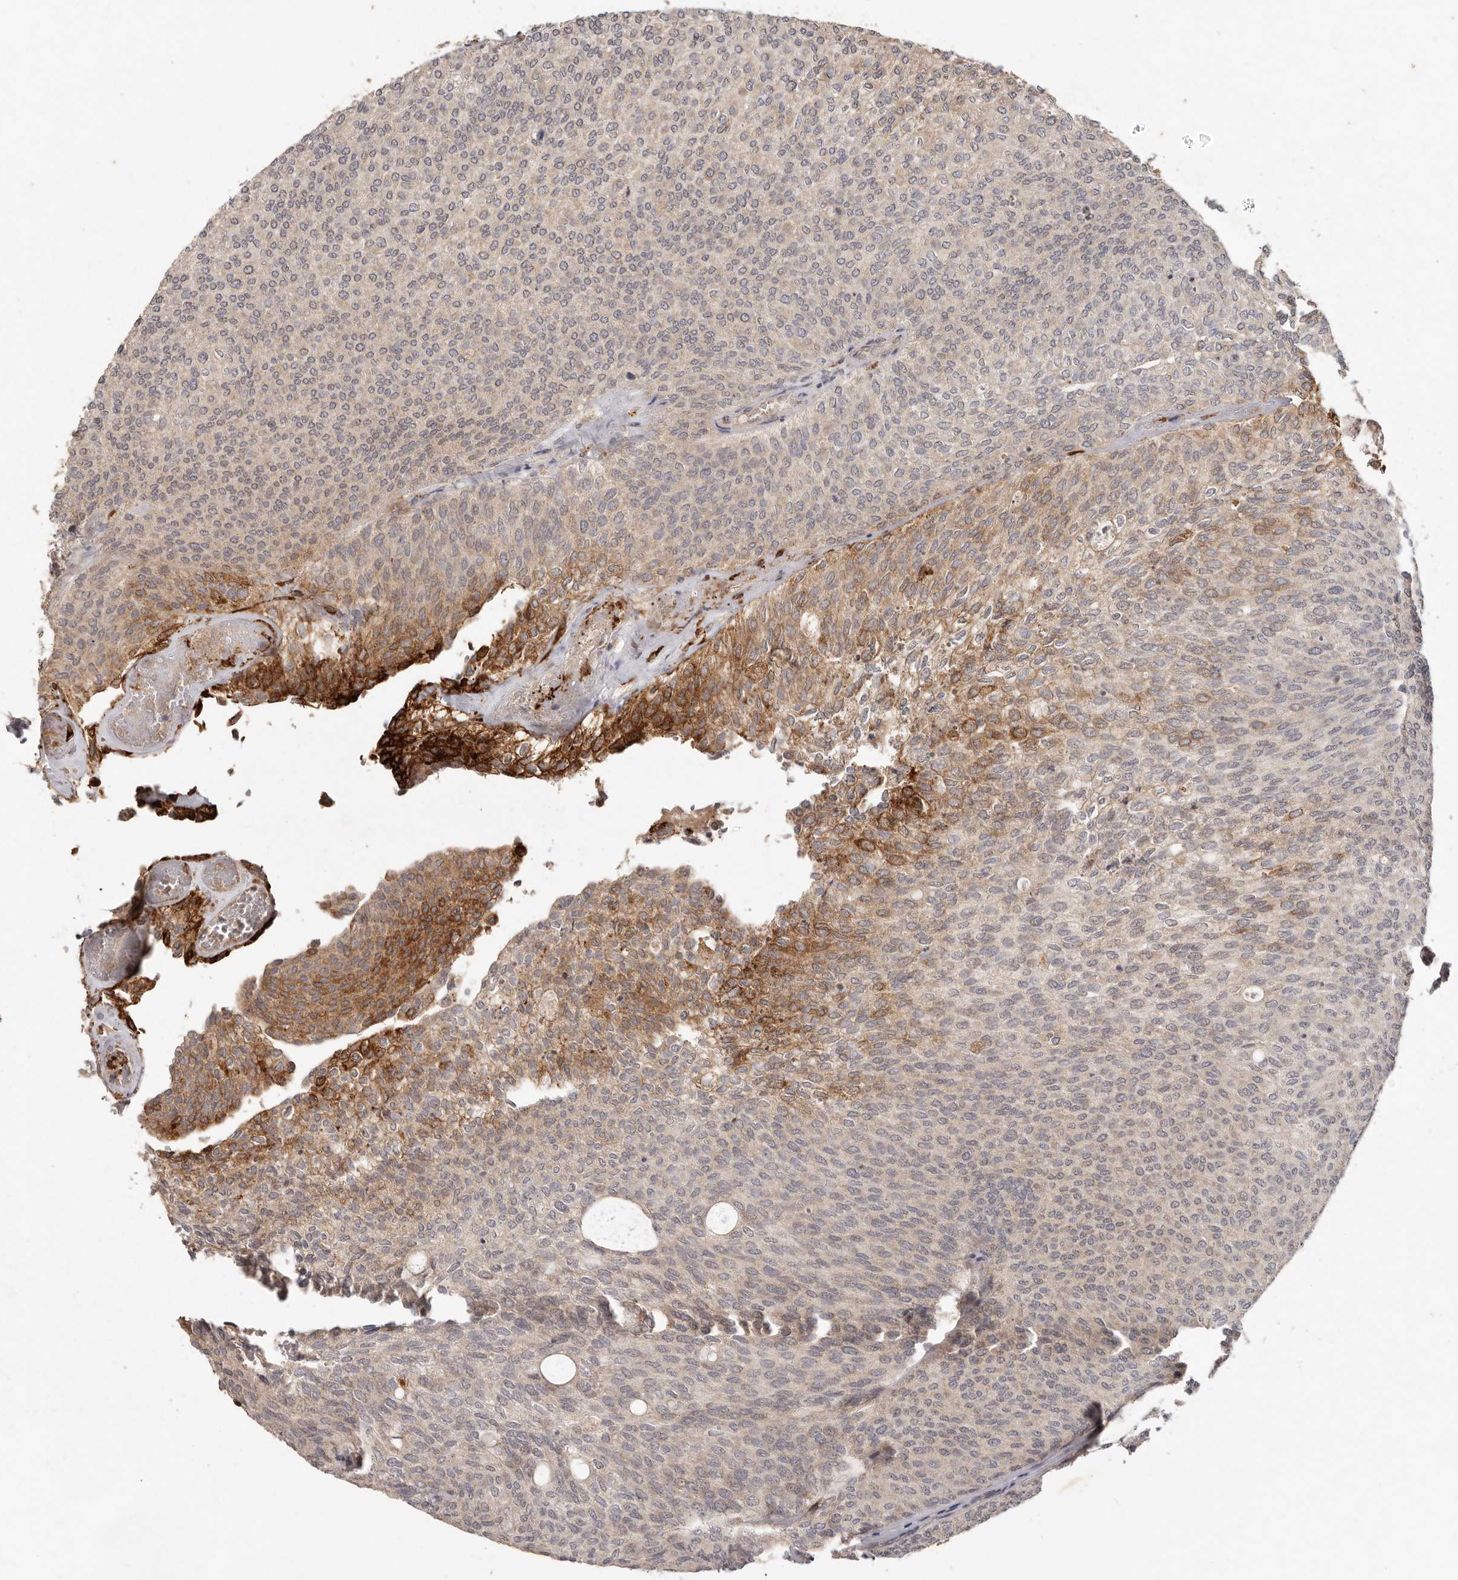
{"staining": {"intensity": "moderate", "quantity": "<25%", "location": "cytoplasmic/membranous"}, "tissue": "urothelial cancer", "cell_type": "Tumor cells", "image_type": "cancer", "snomed": [{"axis": "morphology", "description": "Urothelial carcinoma, Low grade"}, {"axis": "topography", "description": "Urinary bladder"}], "caption": "Immunohistochemistry (IHC) (DAB) staining of human low-grade urothelial carcinoma exhibits moderate cytoplasmic/membranous protein positivity in about <25% of tumor cells.", "gene": "PLOD2", "patient": {"sex": "female", "age": 79}}